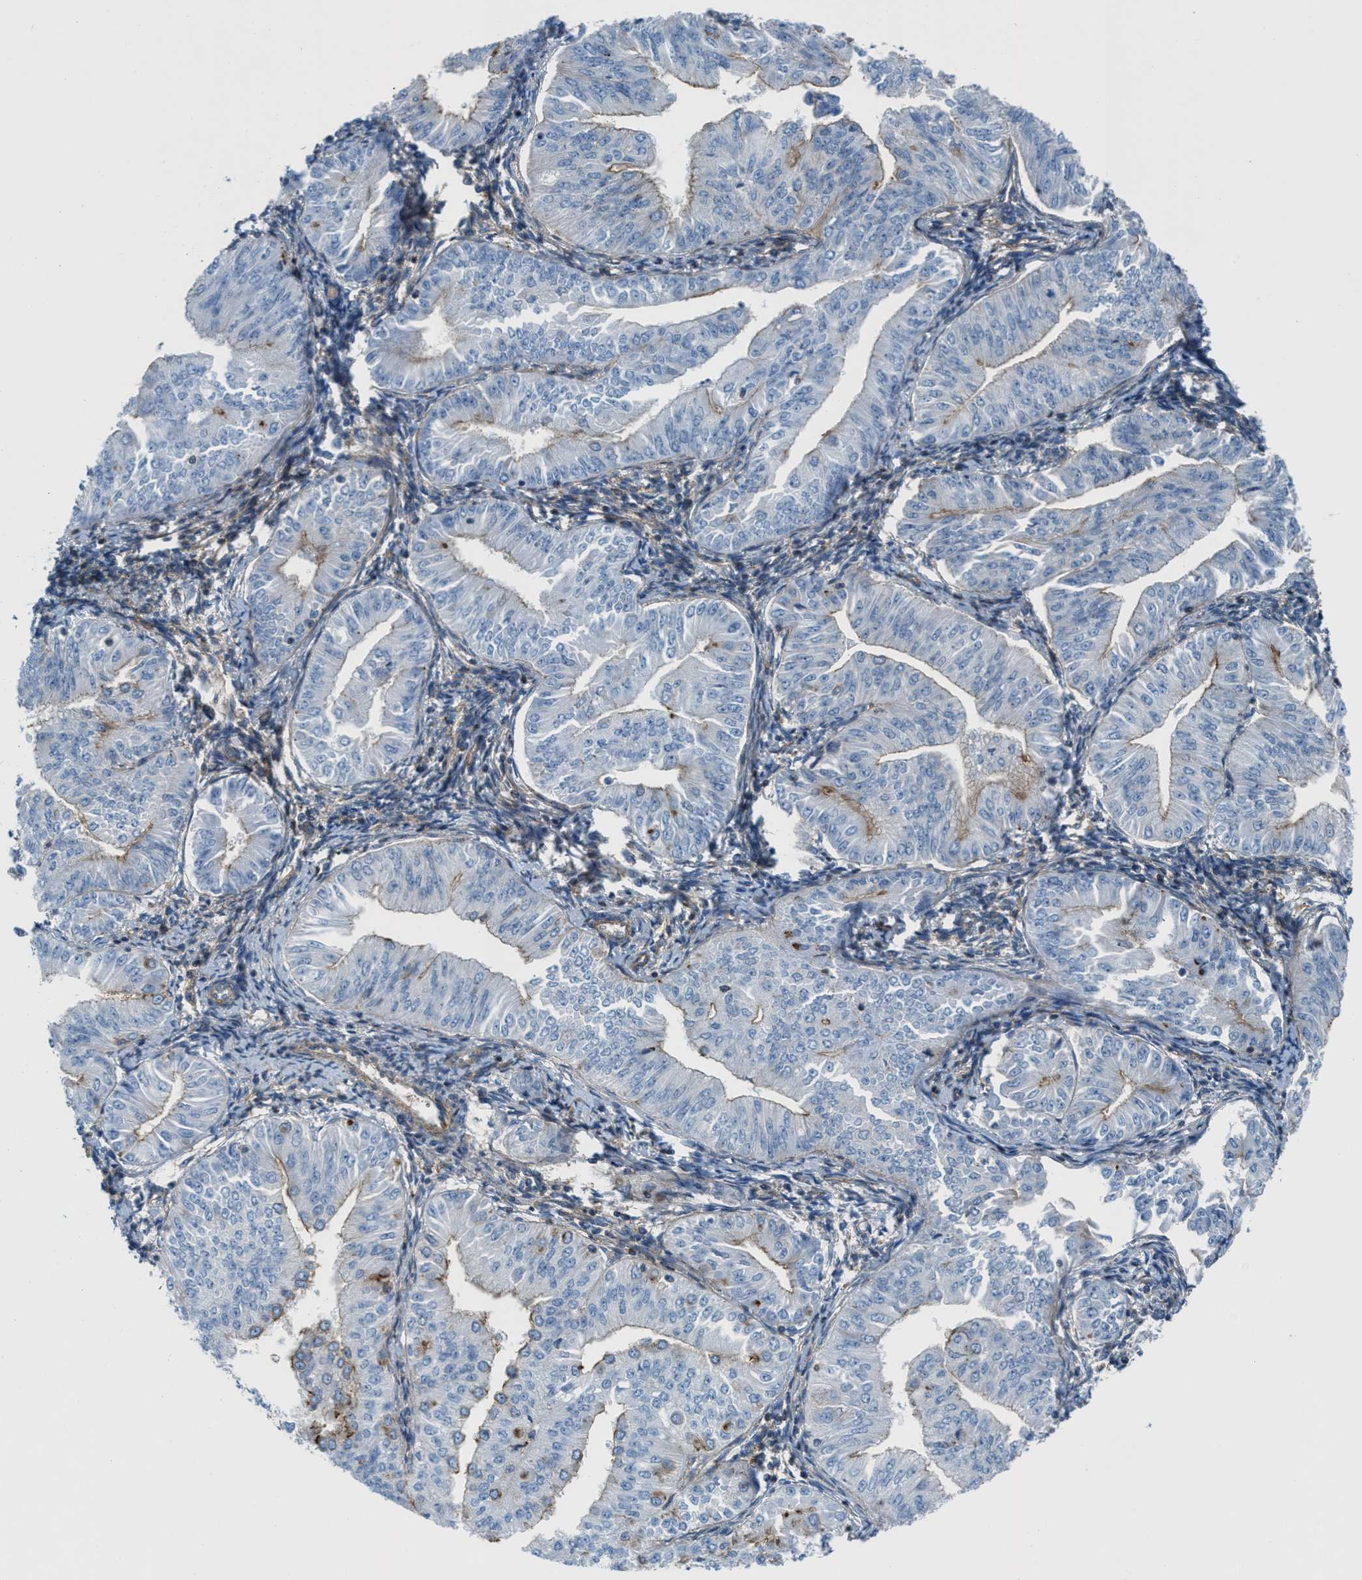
{"staining": {"intensity": "weak", "quantity": "<25%", "location": "cytoplasmic/membranous"}, "tissue": "endometrial cancer", "cell_type": "Tumor cells", "image_type": "cancer", "snomed": [{"axis": "morphology", "description": "Normal tissue, NOS"}, {"axis": "morphology", "description": "Adenocarcinoma, NOS"}, {"axis": "topography", "description": "Endometrium"}], "caption": "Histopathology image shows no significant protein positivity in tumor cells of endometrial adenocarcinoma. (Brightfield microscopy of DAB (3,3'-diaminobenzidine) IHC at high magnification).", "gene": "MFSD13A", "patient": {"sex": "female", "age": 53}}